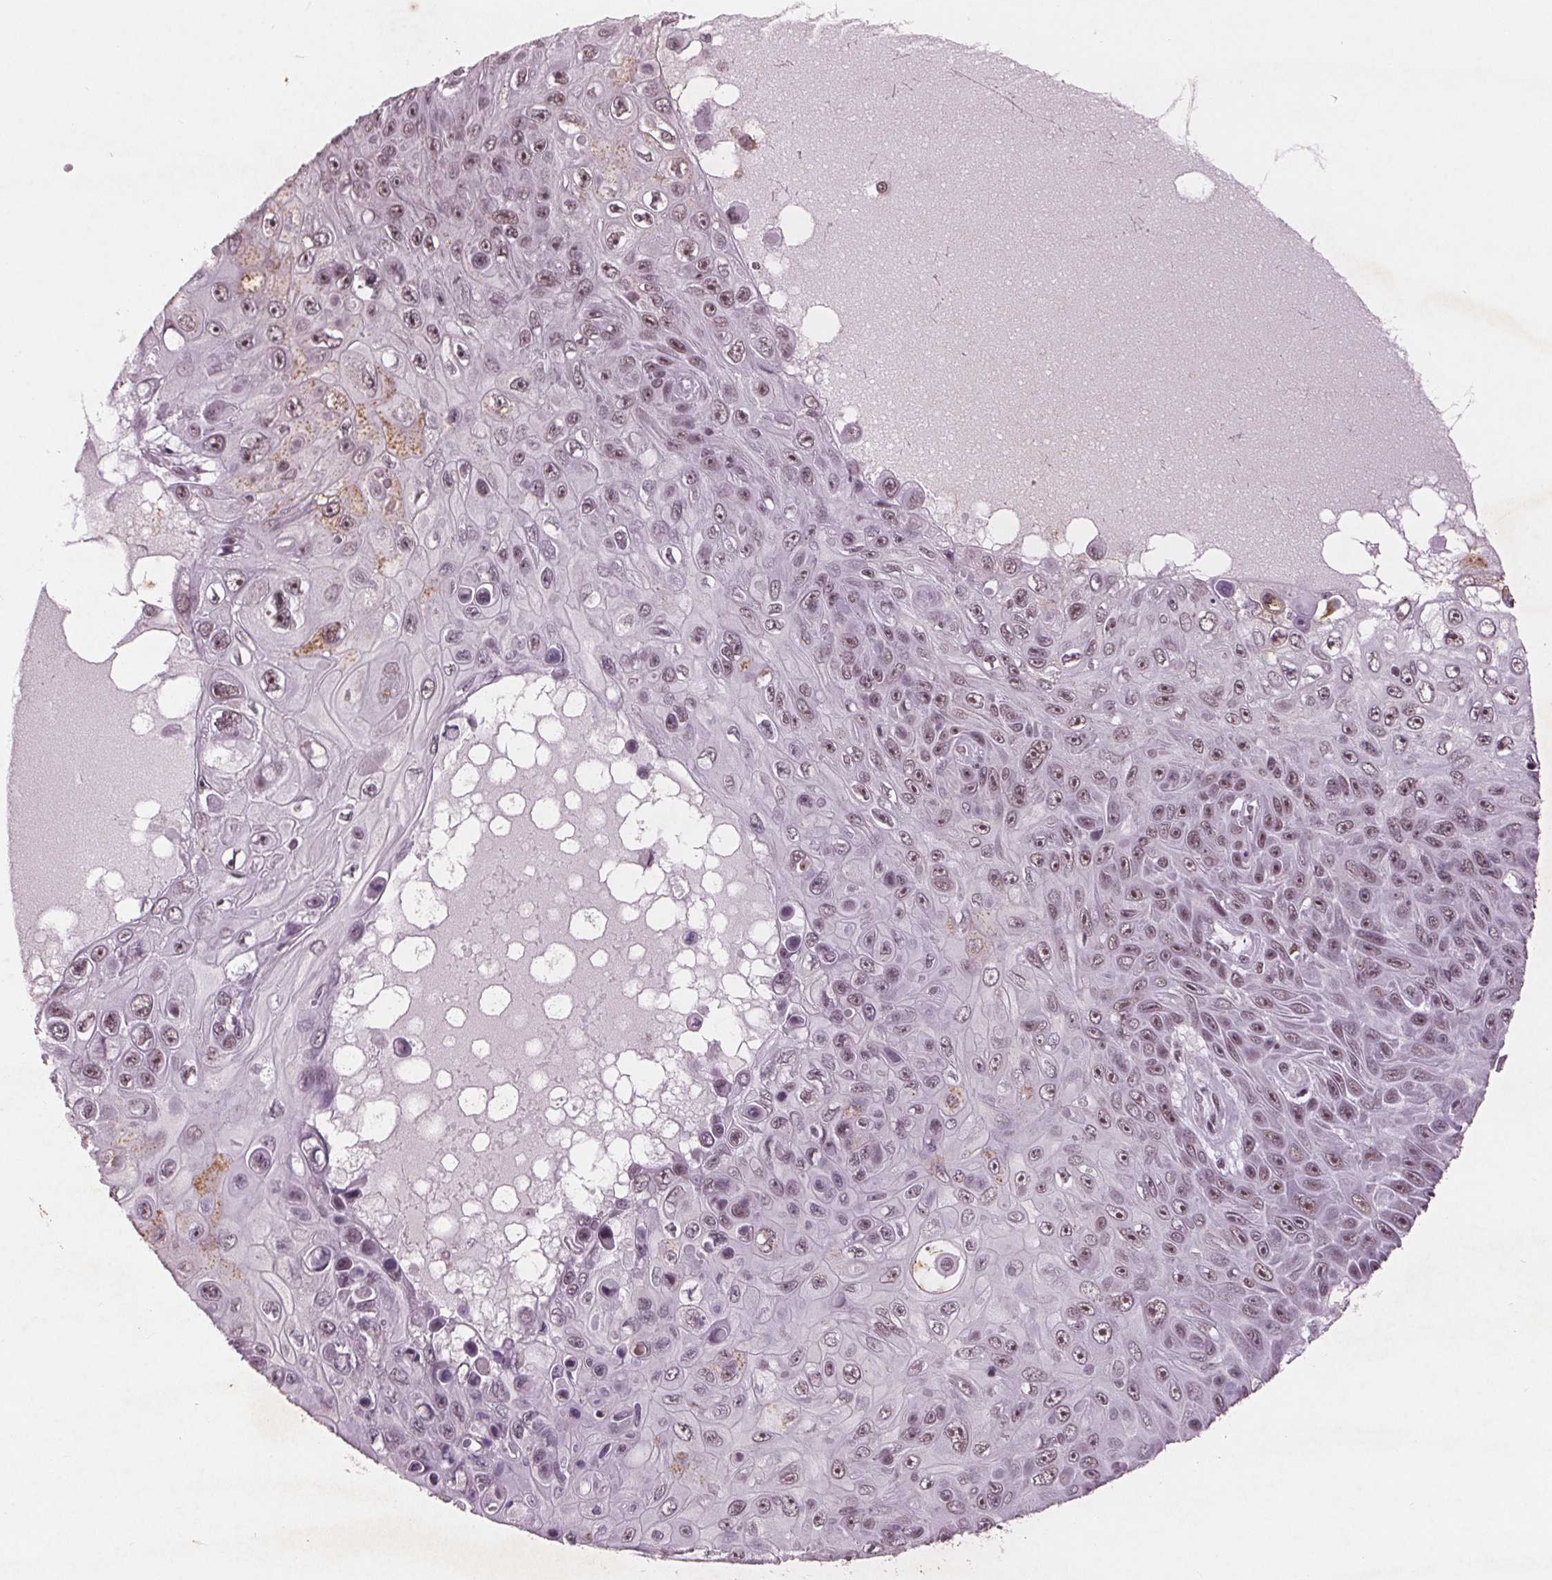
{"staining": {"intensity": "moderate", "quantity": ">75%", "location": "nuclear"}, "tissue": "skin cancer", "cell_type": "Tumor cells", "image_type": "cancer", "snomed": [{"axis": "morphology", "description": "Squamous cell carcinoma, NOS"}, {"axis": "topography", "description": "Skin"}], "caption": "Protein expression analysis of skin squamous cell carcinoma exhibits moderate nuclear staining in about >75% of tumor cells.", "gene": "RPS6KA2", "patient": {"sex": "male", "age": 82}}